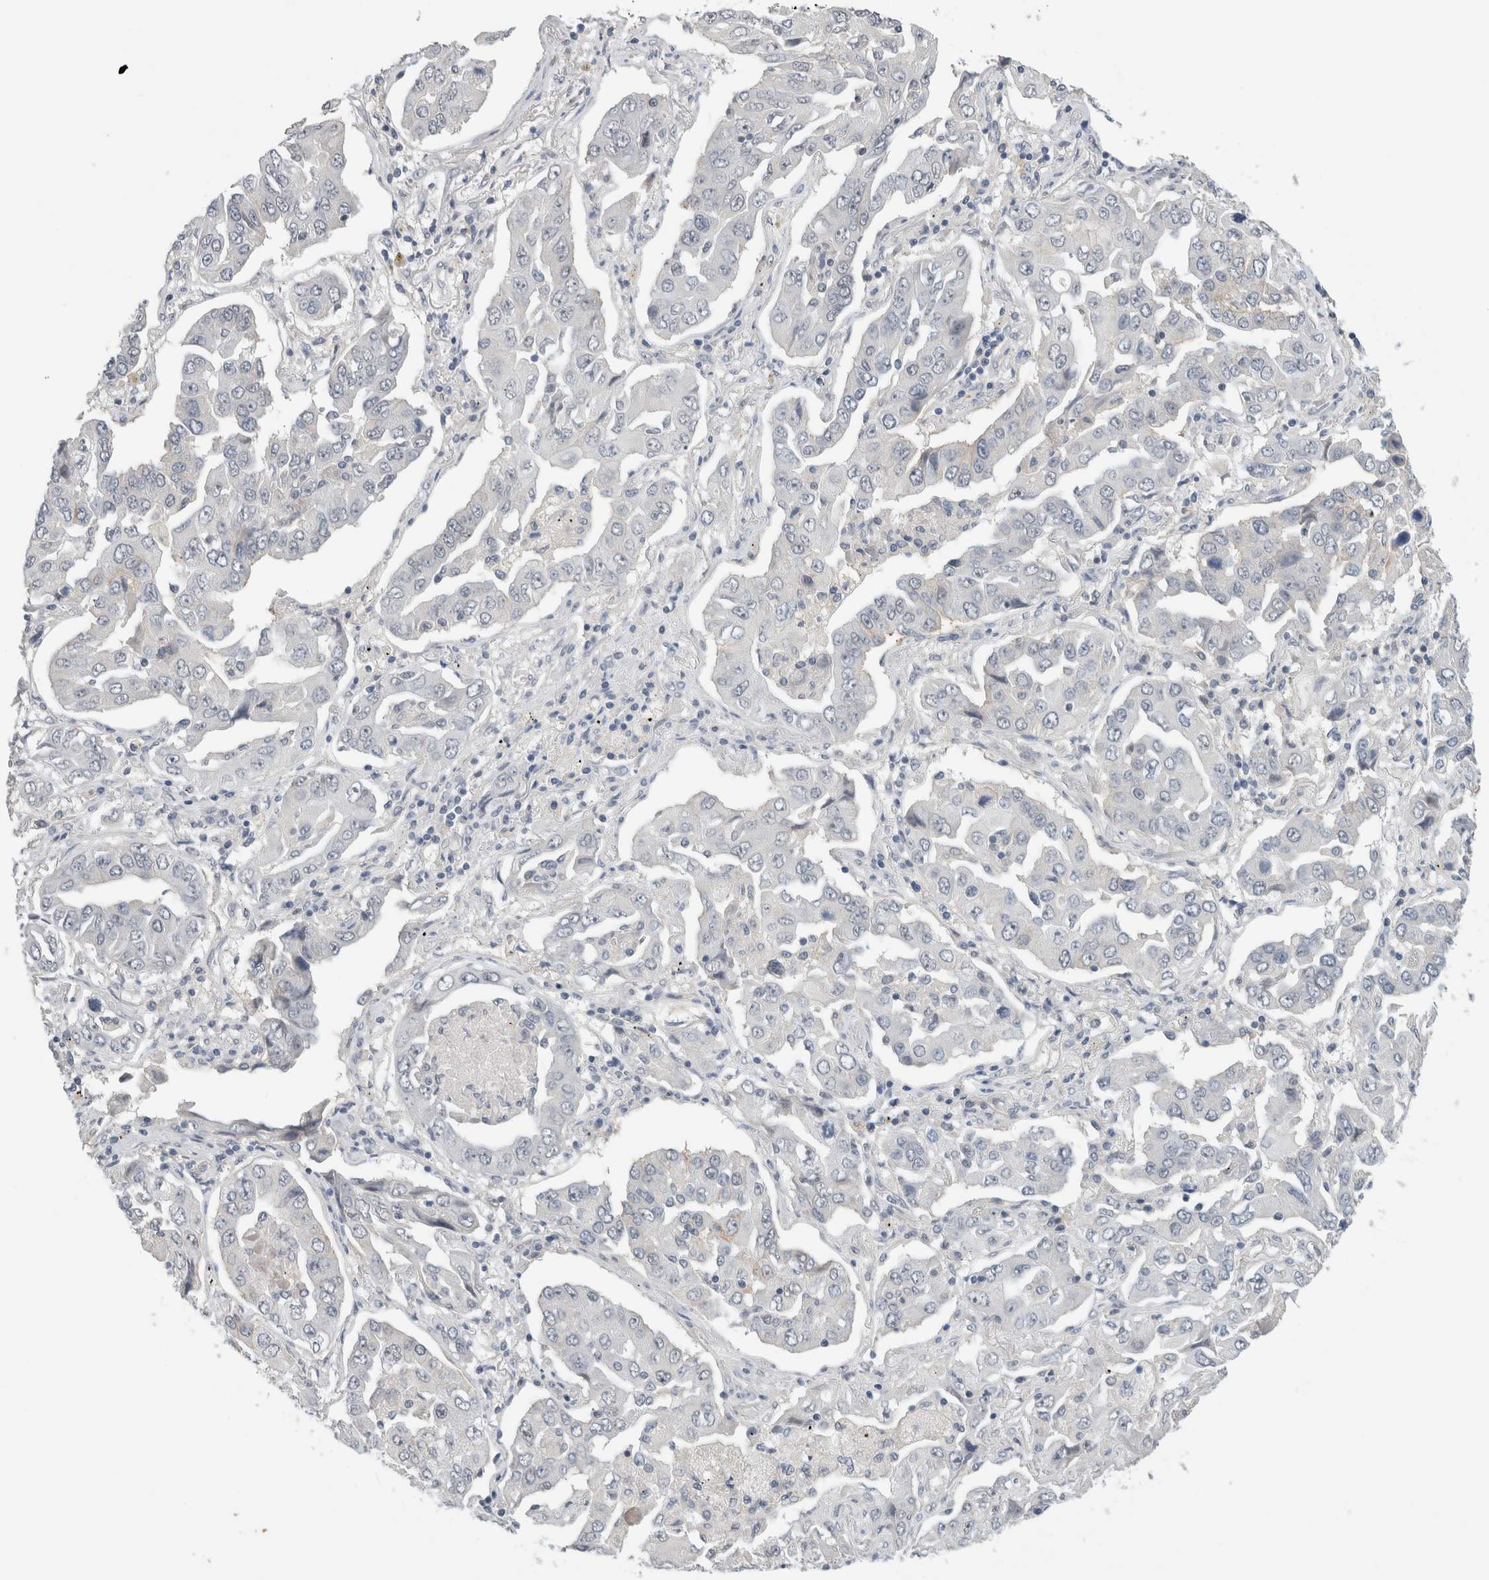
{"staining": {"intensity": "negative", "quantity": "none", "location": "none"}, "tissue": "lung cancer", "cell_type": "Tumor cells", "image_type": "cancer", "snomed": [{"axis": "morphology", "description": "Adenocarcinoma, NOS"}, {"axis": "topography", "description": "Lung"}], "caption": "Lung cancer was stained to show a protein in brown. There is no significant positivity in tumor cells.", "gene": "HCN3", "patient": {"sex": "female", "age": 65}}